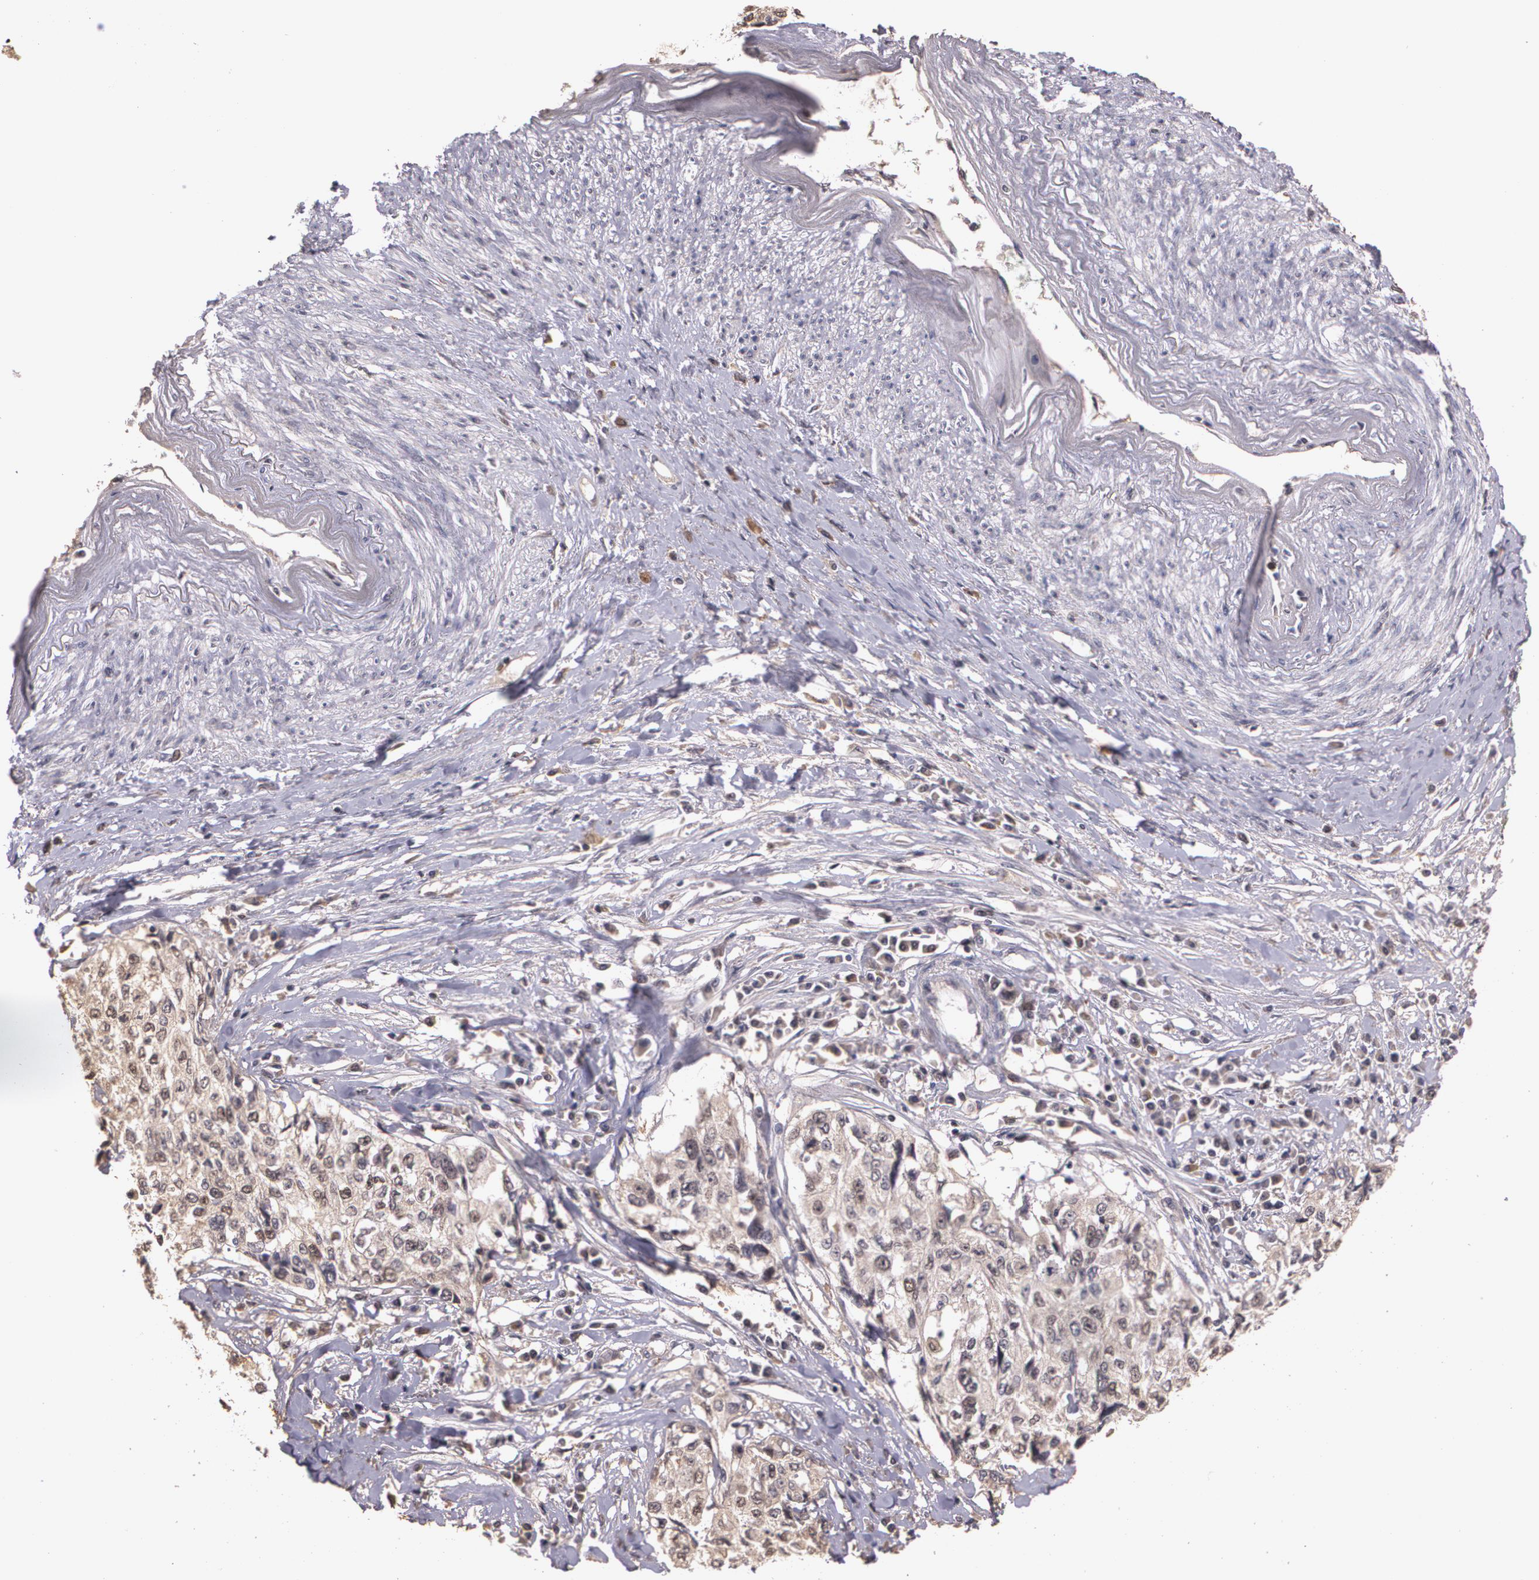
{"staining": {"intensity": "weak", "quantity": "<25%", "location": "cytoplasmic/membranous,nuclear"}, "tissue": "cervical cancer", "cell_type": "Tumor cells", "image_type": "cancer", "snomed": [{"axis": "morphology", "description": "Squamous cell carcinoma, NOS"}, {"axis": "topography", "description": "Cervix"}], "caption": "High magnification brightfield microscopy of cervical cancer stained with DAB (3,3'-diaminobenzidine) (brown) and counterstained with hematoxylin (blue): tumor cells show no significant positivity. (Stains: DAB (3,3'-diaminobenzidine) immunohistochemistry with hematoxylin counter stain, Microscopy: brightfield microscopy at high magnification).", "gene": "BRCA1", "patient": {"sex": "female", "age": 57}}